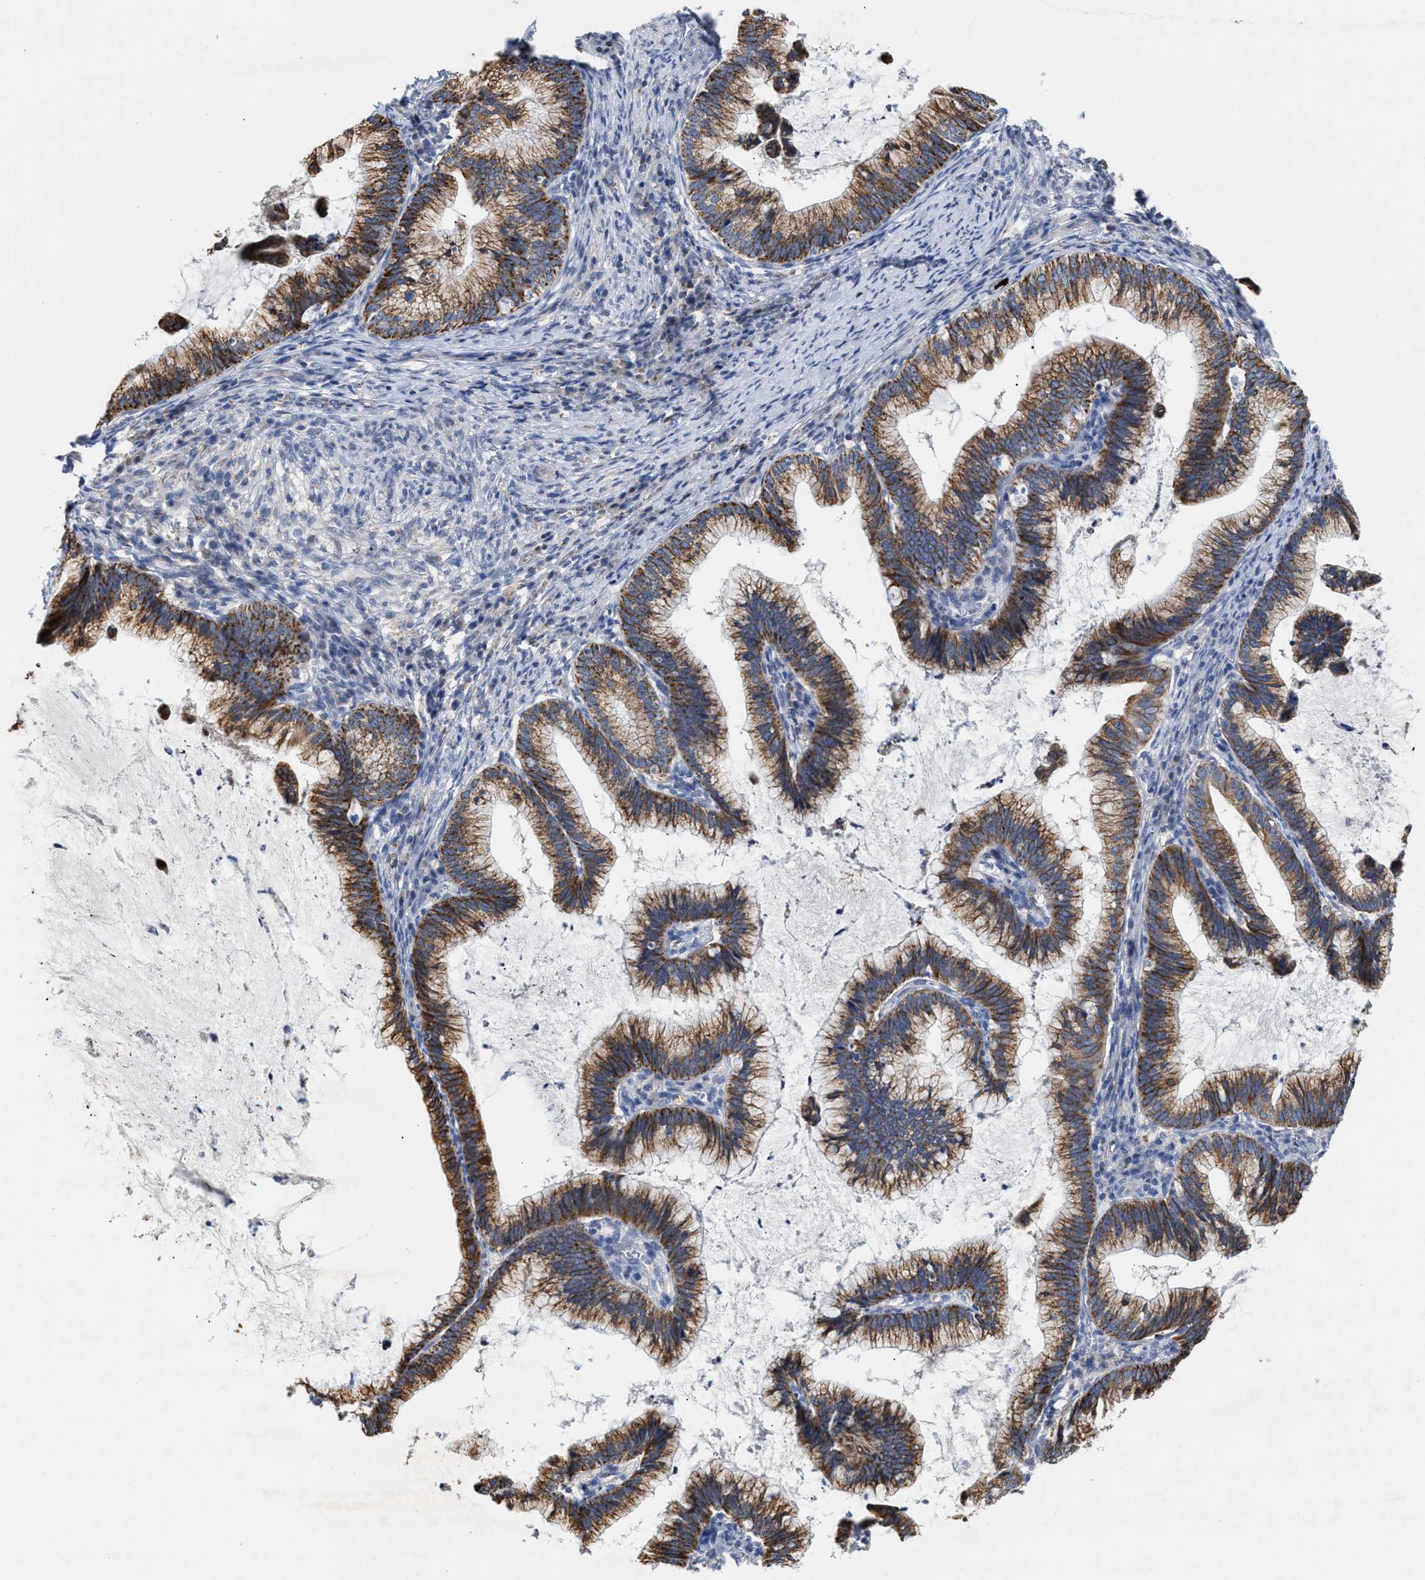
{"staining": {"intensity": "moderate", "quantity": ">75%", "location": "cytoplasmic/membranous"}, "tissue": "cervical cancer", "cell_type": "Tumor cells", "image_type": "cancer", "snomed": [{"axis": "morphology", "description": "Adenocarcinoma, NOS"}, {"axis": "topography", "description": "Cervix"}], "caption": "The histopathology image shows staining of cervical adenocarcinoma, revealing moderate cytoplasmic/membranous protein staining (brown color) within tumor cells.", "gene": "JAG1", "patient": {"sex": "female", "age": 36}}